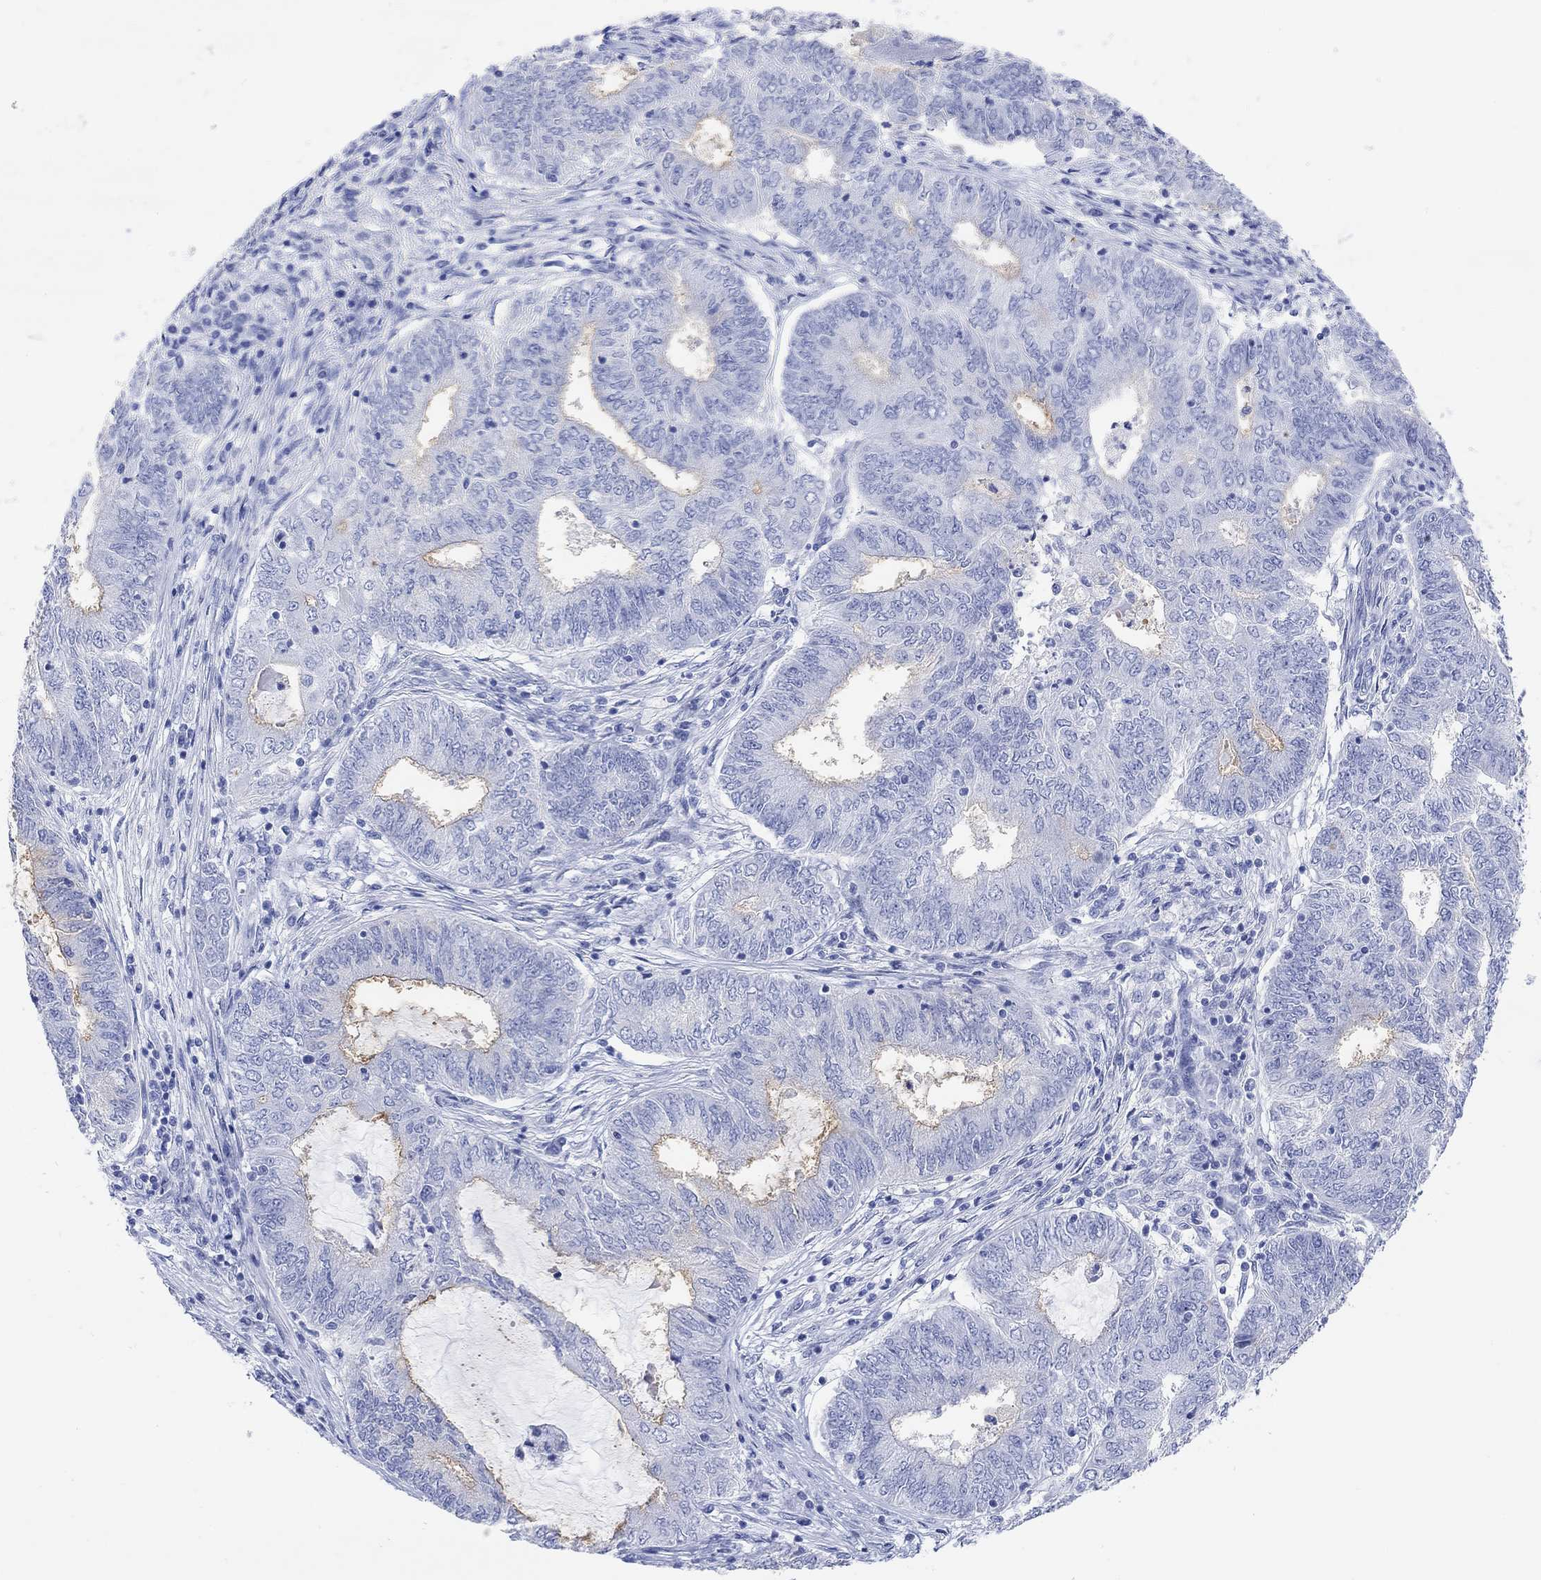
{"staining": {"intensity": "moderate", "quantity": "<25%", "location": "cytoplasmic/membranous"}, "tissue": "endometrial cancer", "cell_type": "Tumor cells", "image_type": "cancer", "snomed": [{"axis": "morphology", "description": "Adenocarcinoma, NOS"}, {"axis": "topography", "description": "Endometrium"}], "caption": "A low amount of moderate cytoplasmic/membranous positivity is present in about <25% of tumor cells in endometrial adenocarcinoma tissue.", "gene": "XIRP2", "patient": {"sex": "female", "age": 62}}